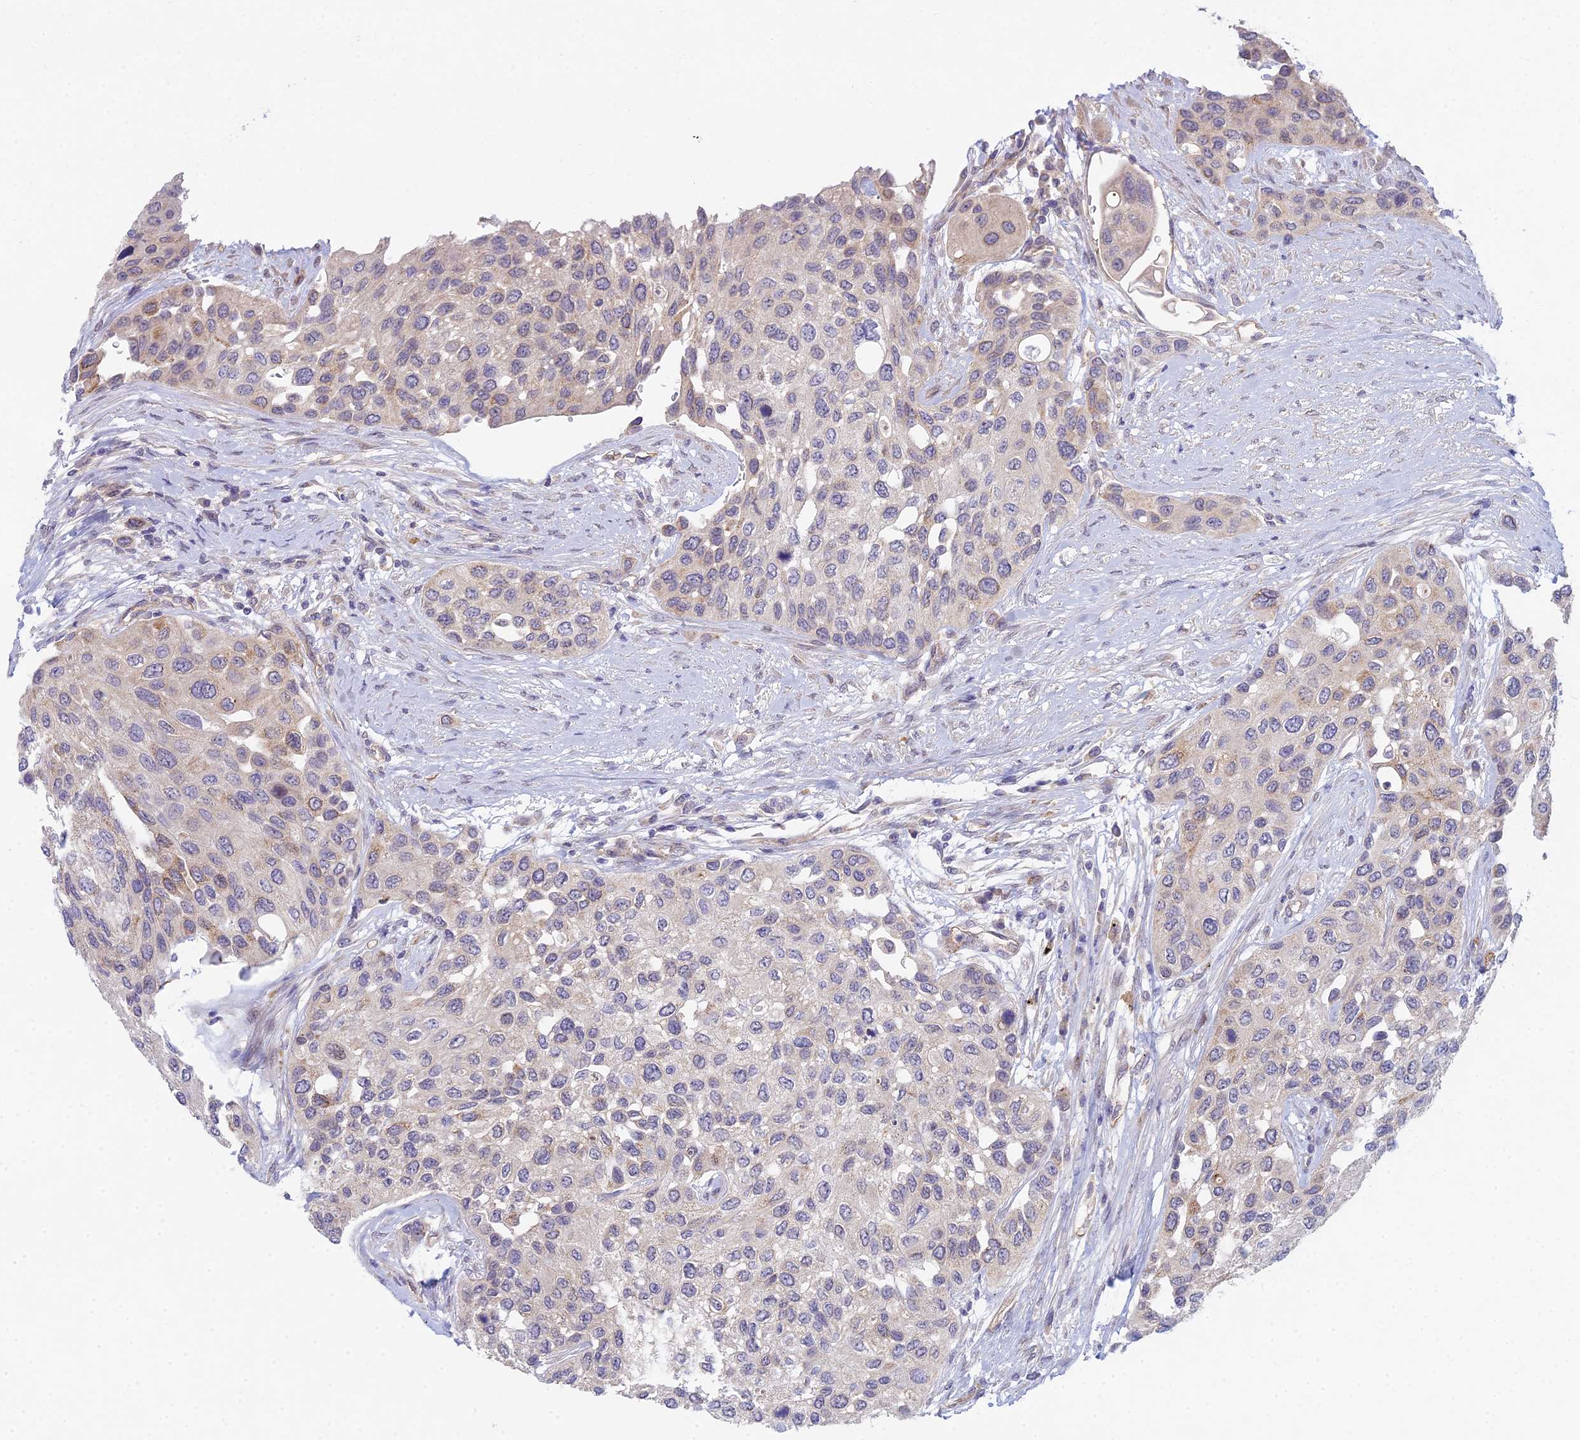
{"staining": {"intensity": "negative", "quantity": "none", "location": "none"}, "tissue": "urothelial cancer", "cell_type": "Tumor cells", "image_type": "cancer", "snomed": [{"axis": "morphology", "description": "Normal tissue, NOS"}, {"axis": "morphology", "description": "Urothelial carcinoma, High grade"}, {"axis": "topography", "description": "Vascular tissue"}, {"axis": "topography", "description": "Urinary bladder"}], "caption": "The photomicrograph exhibits no staining of tumor cells in urothelial cancer.", "gene": "METTL26", "patient": {"sex": "female", "age": 56}}